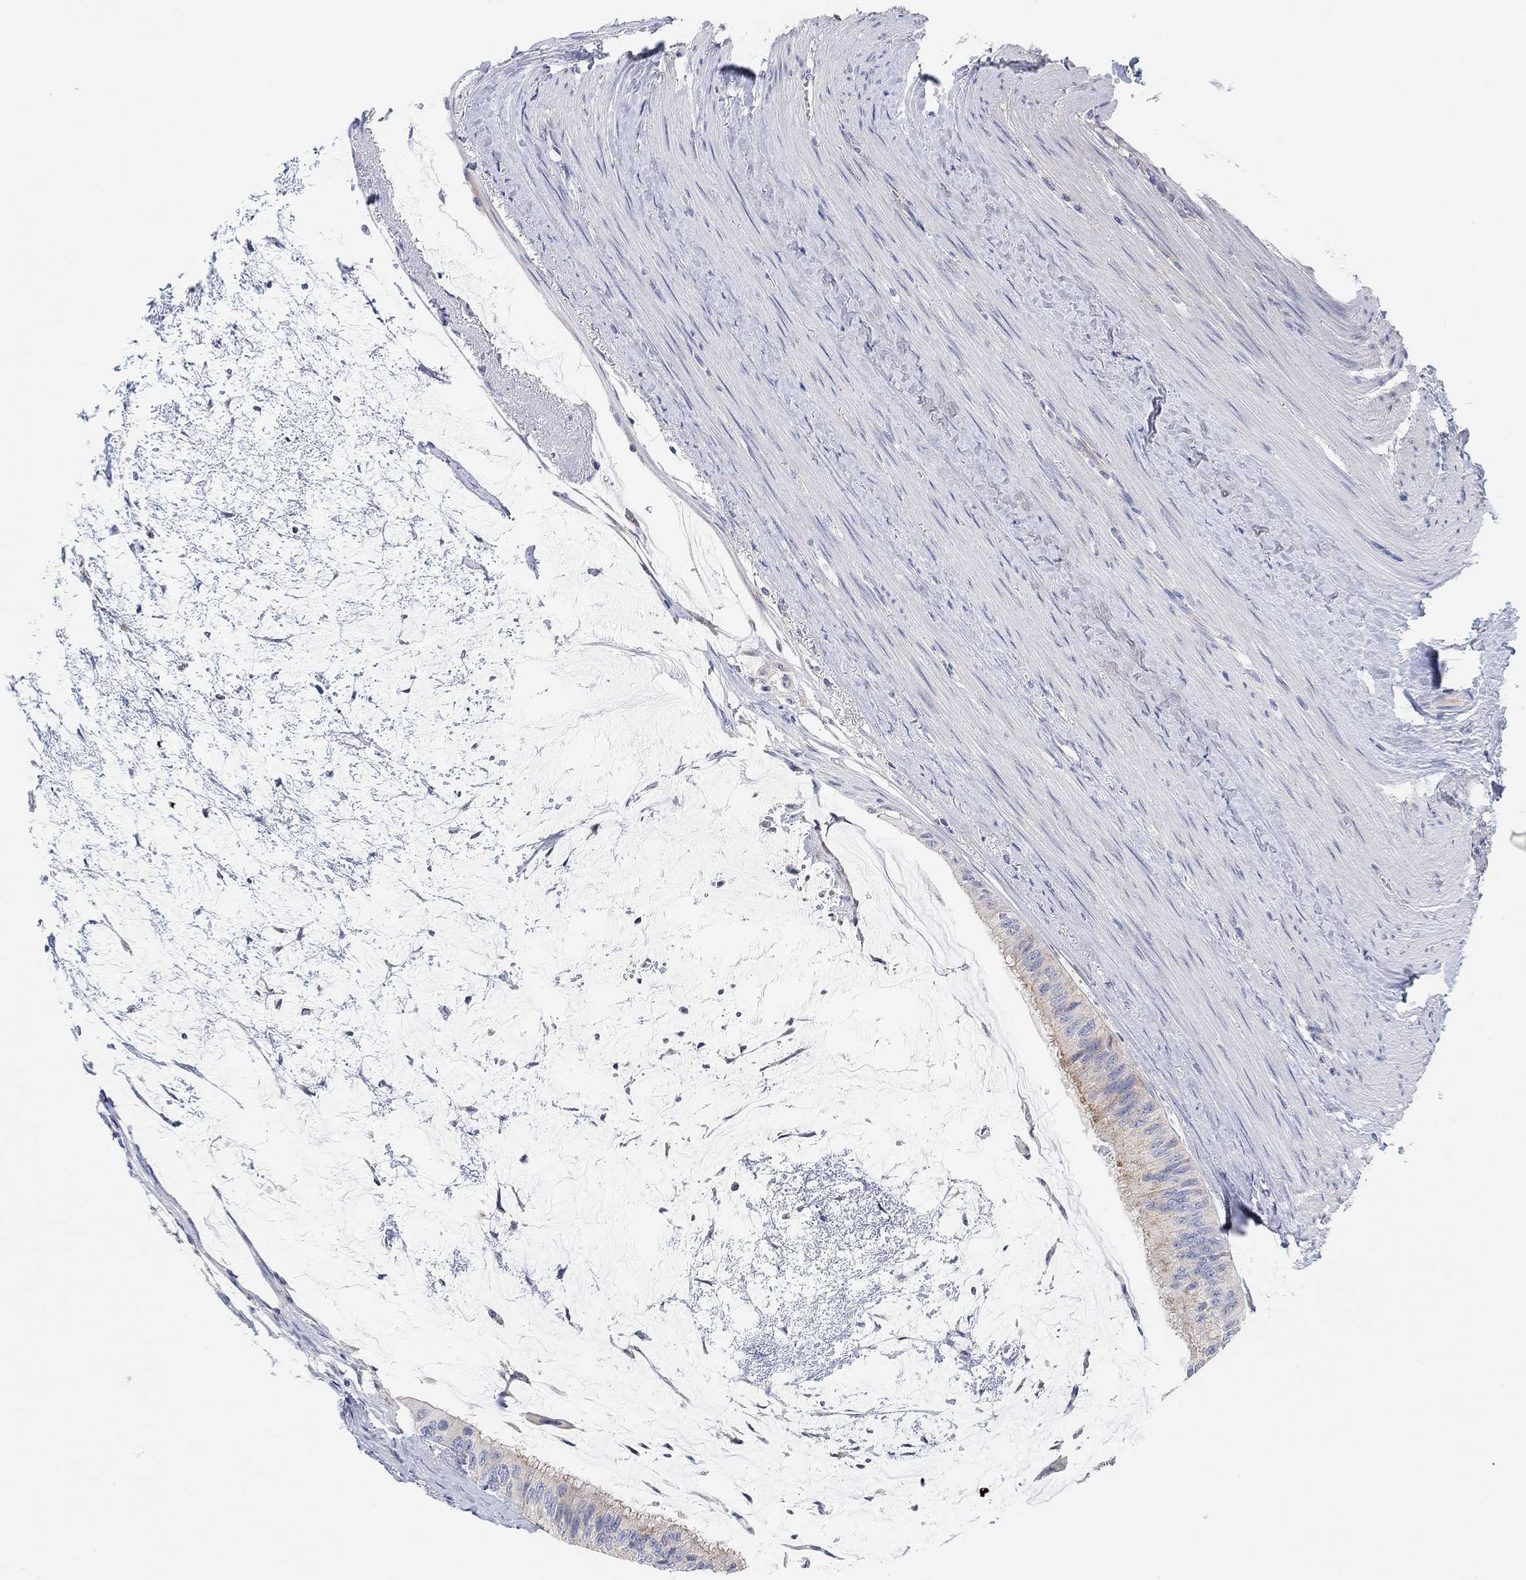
{"staining": {"intensity": "moderate", "quantity": "<25%", "location": "cytoplasmic/membranous"}, "tissue": "colorectal cancer", "cell_type": "Tumor cells", "image_type": "cancer", "snomed": [{"axis": "morphology", "description": "Normal tissue, NOS"}, {"axis": "morphology", "description": "Adenocarcinoma, NOS"}, {"axis": "topography", "description": "Colon"}], "caption": "Colorectal adenocarcinoma stained with immunohistochemistry (IHC) exhibits moderate cytoplasmic/membranous expression in approximately <25% of tumor cells.", "gene": "RGS1", "patient": {"sex": "male", "age": 65}}